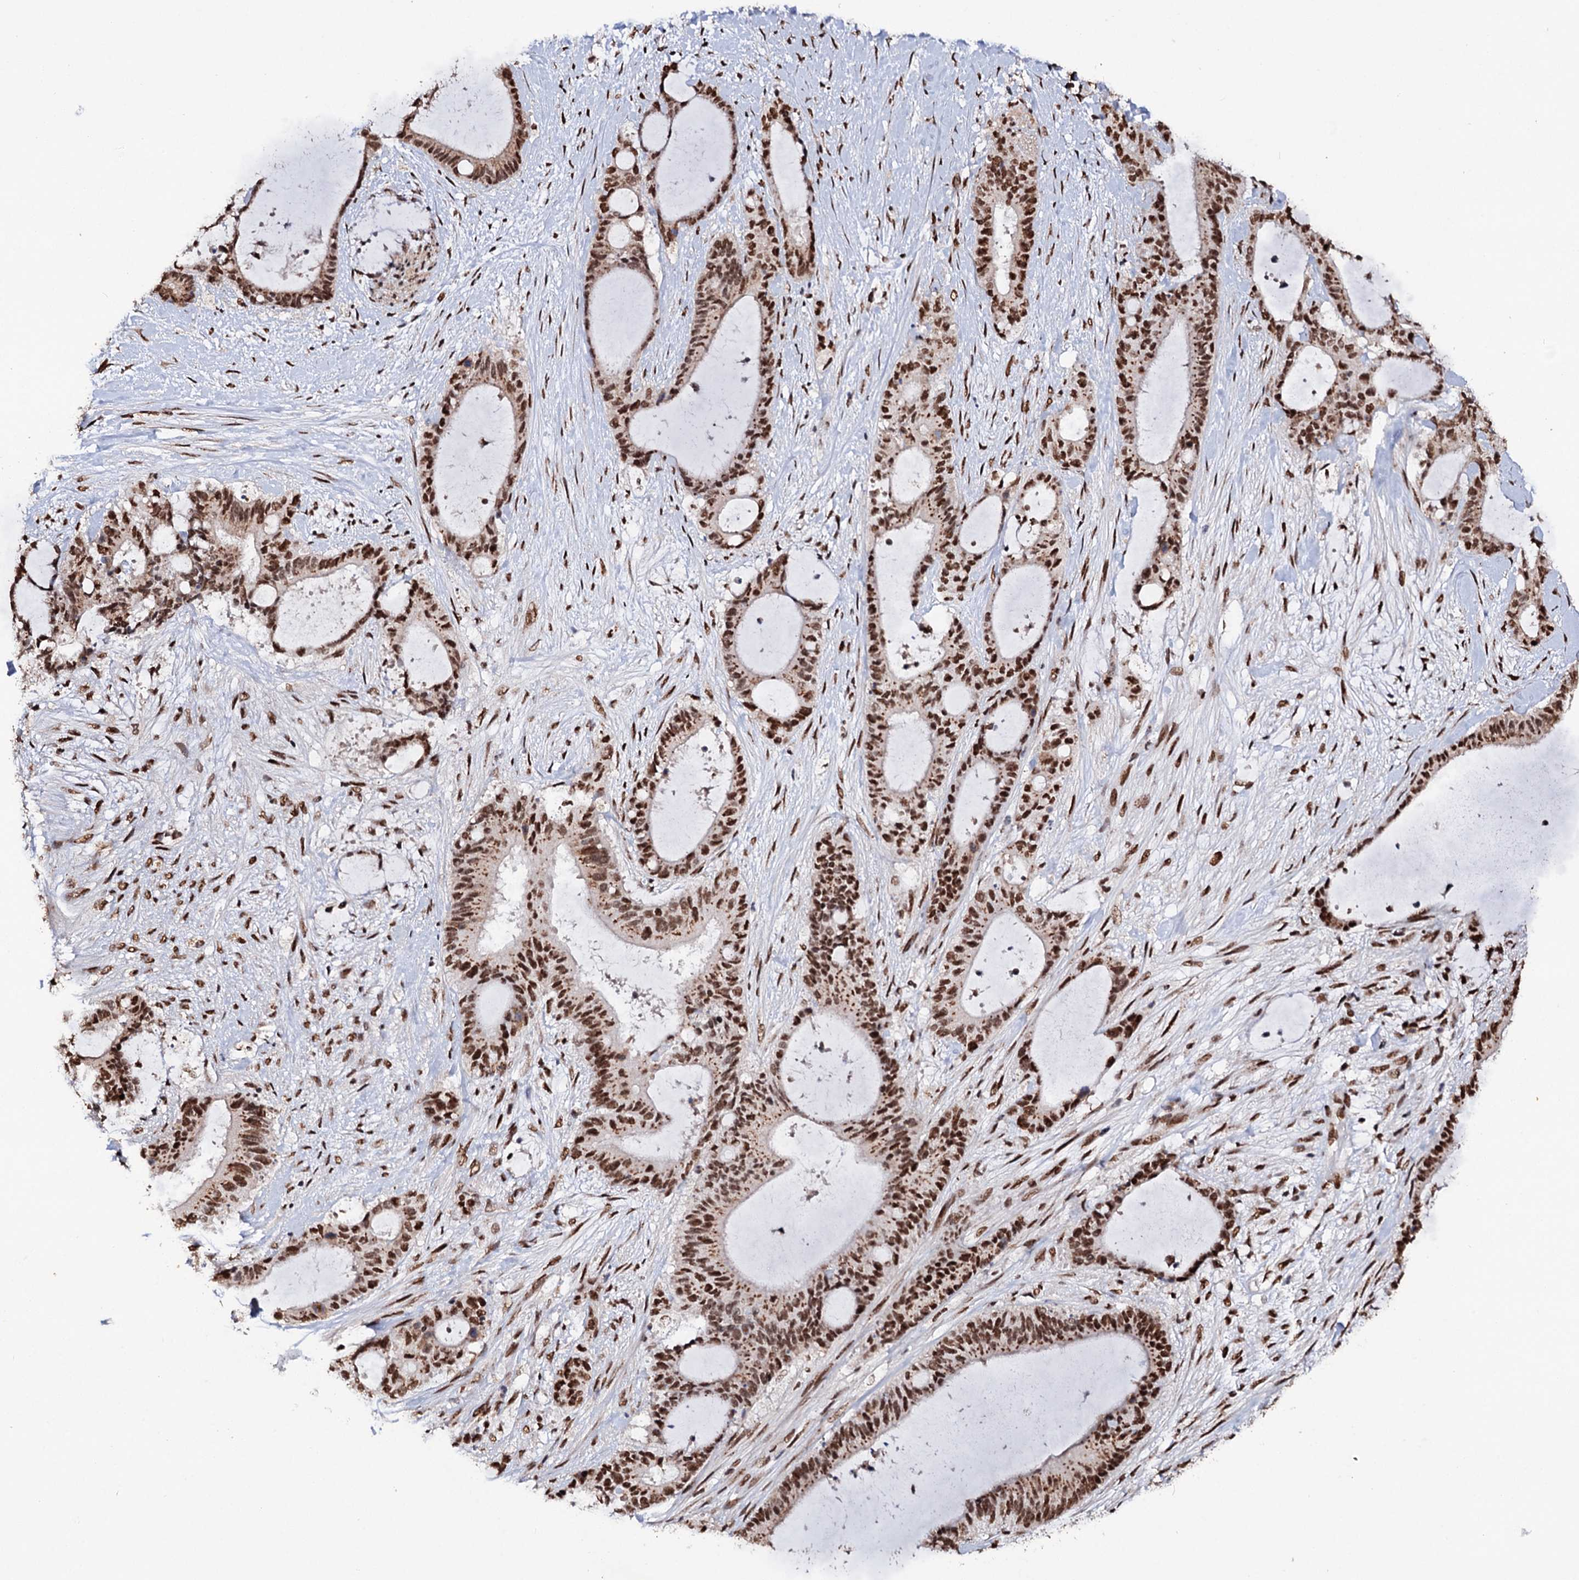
{"staining": {"intensity": "strong", "quantity": ">75%", "location": "nuclear"}, "tissue": "liver cancer", "cell_type": "Tumor cells", "image_type": "cancer", "snomed": [{"axis": "morphology", "description": "Normal tissue, NOS"}, {"axis": "morphology", "description": "Cholangiocarcinoma"}, {"axis": "topography", "description": "Liver"}, {"axis": "topography", "description": "Peripheral nerve tissue"}], "caption": "Brown immunohistochemical staining in cholangiocarcinoma (liver) exhibits strong nuclear expression in about >75% of tumor cells. The staining was performed using DAB (3,3'-diaminobenzidine), with brown indicating positive protein expression. Nuclei are stained blue with hematoxylin.", "gene": "MATR3", "patient": {"sex": "female", "age": 73}}